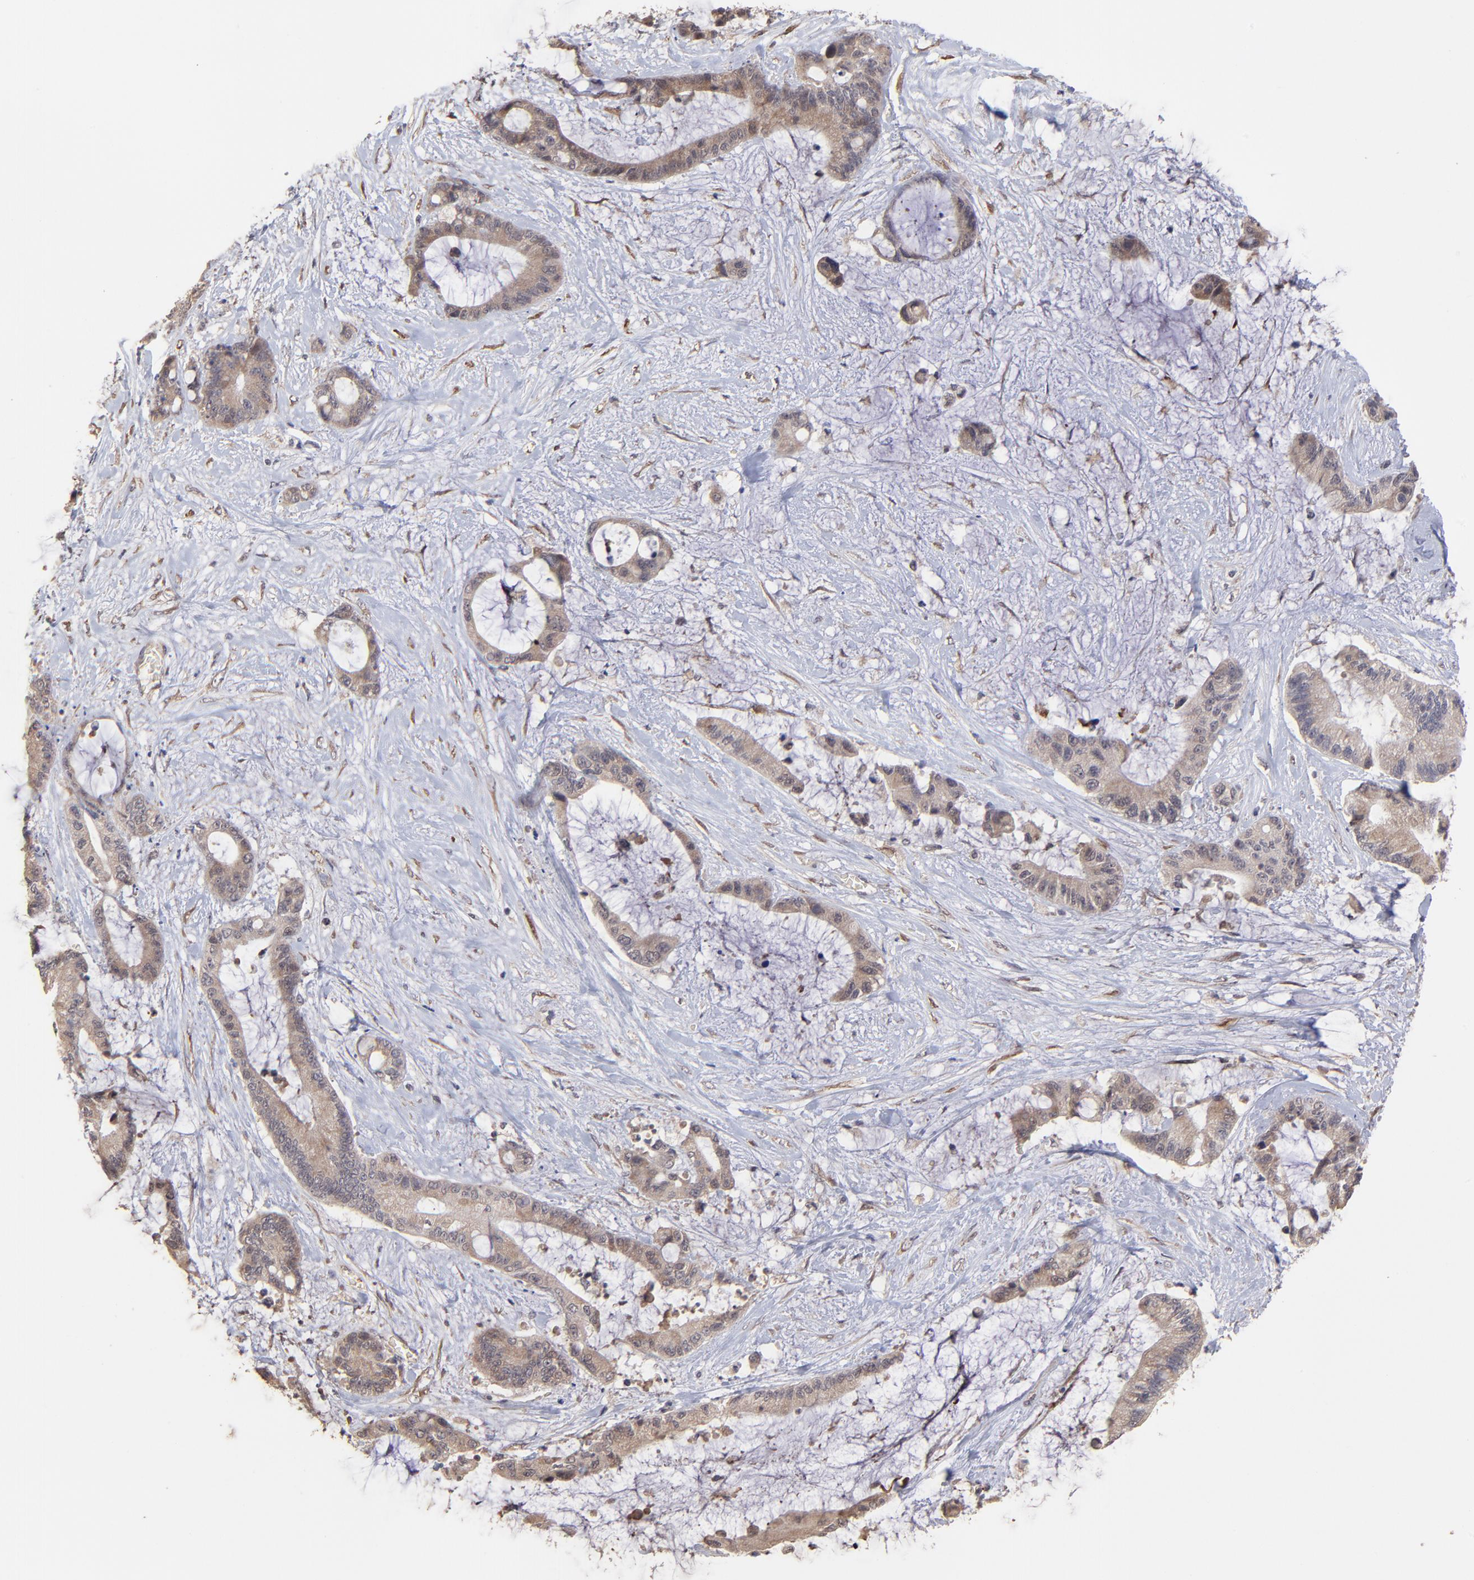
{"staining": {"intensity": "weak", "quantity": ">75%", "location": "cytoplasmic/membranous"}, "tissue": "liver cancer", "cell_type": "Tumor cells", "image_type": "cancer", "snomed": [{"axis": "morphology", "description": "Cholangiocarcinoma"}, {"axis": "topography", "description": "Liver"}], "caption": "Protein staining shows weak cytoplasmic/membranous positivity in approximately >75% of tumor cells in liver cancer.", "gene": "CHL1", "patient": {"sex": "female", "age": 73}}